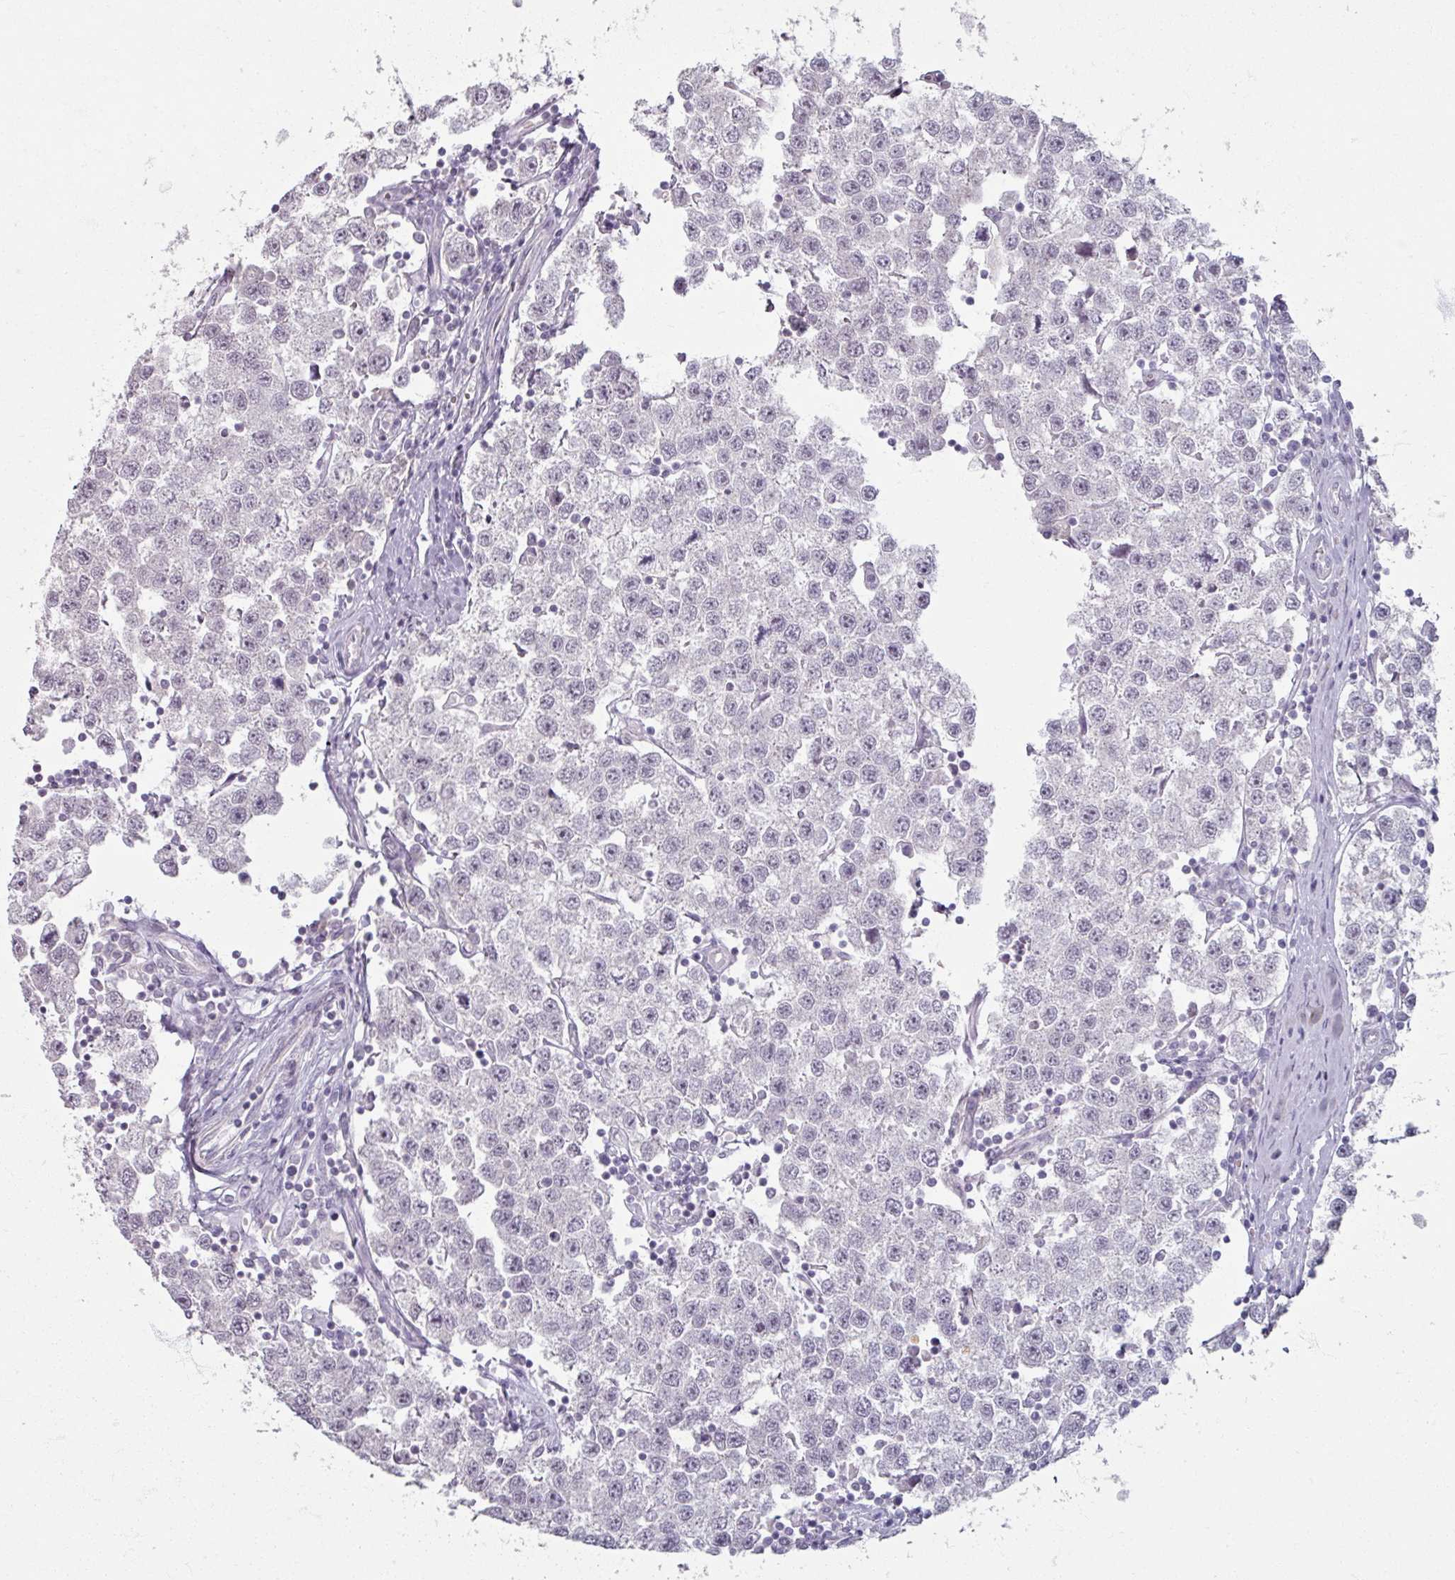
{"staining": {"intensity": "negative", "quantity": "none", "location": "none"}, "tissue": "testis cancer", "cell_type": "Tumor cells", "image_type": "cancer", "snomed": [{"axis": "morphology", "description": "Seminoma, NOS"}, {"axis": "topography", "description": "Testis"}], "caption": "Immunohistochemistry micrograph of seminoma (testis) stained for a protein (brown), which displays no staining in tumor cells.", "gene": "SOX11", "patient": {"sex": "male", "age": 34}}